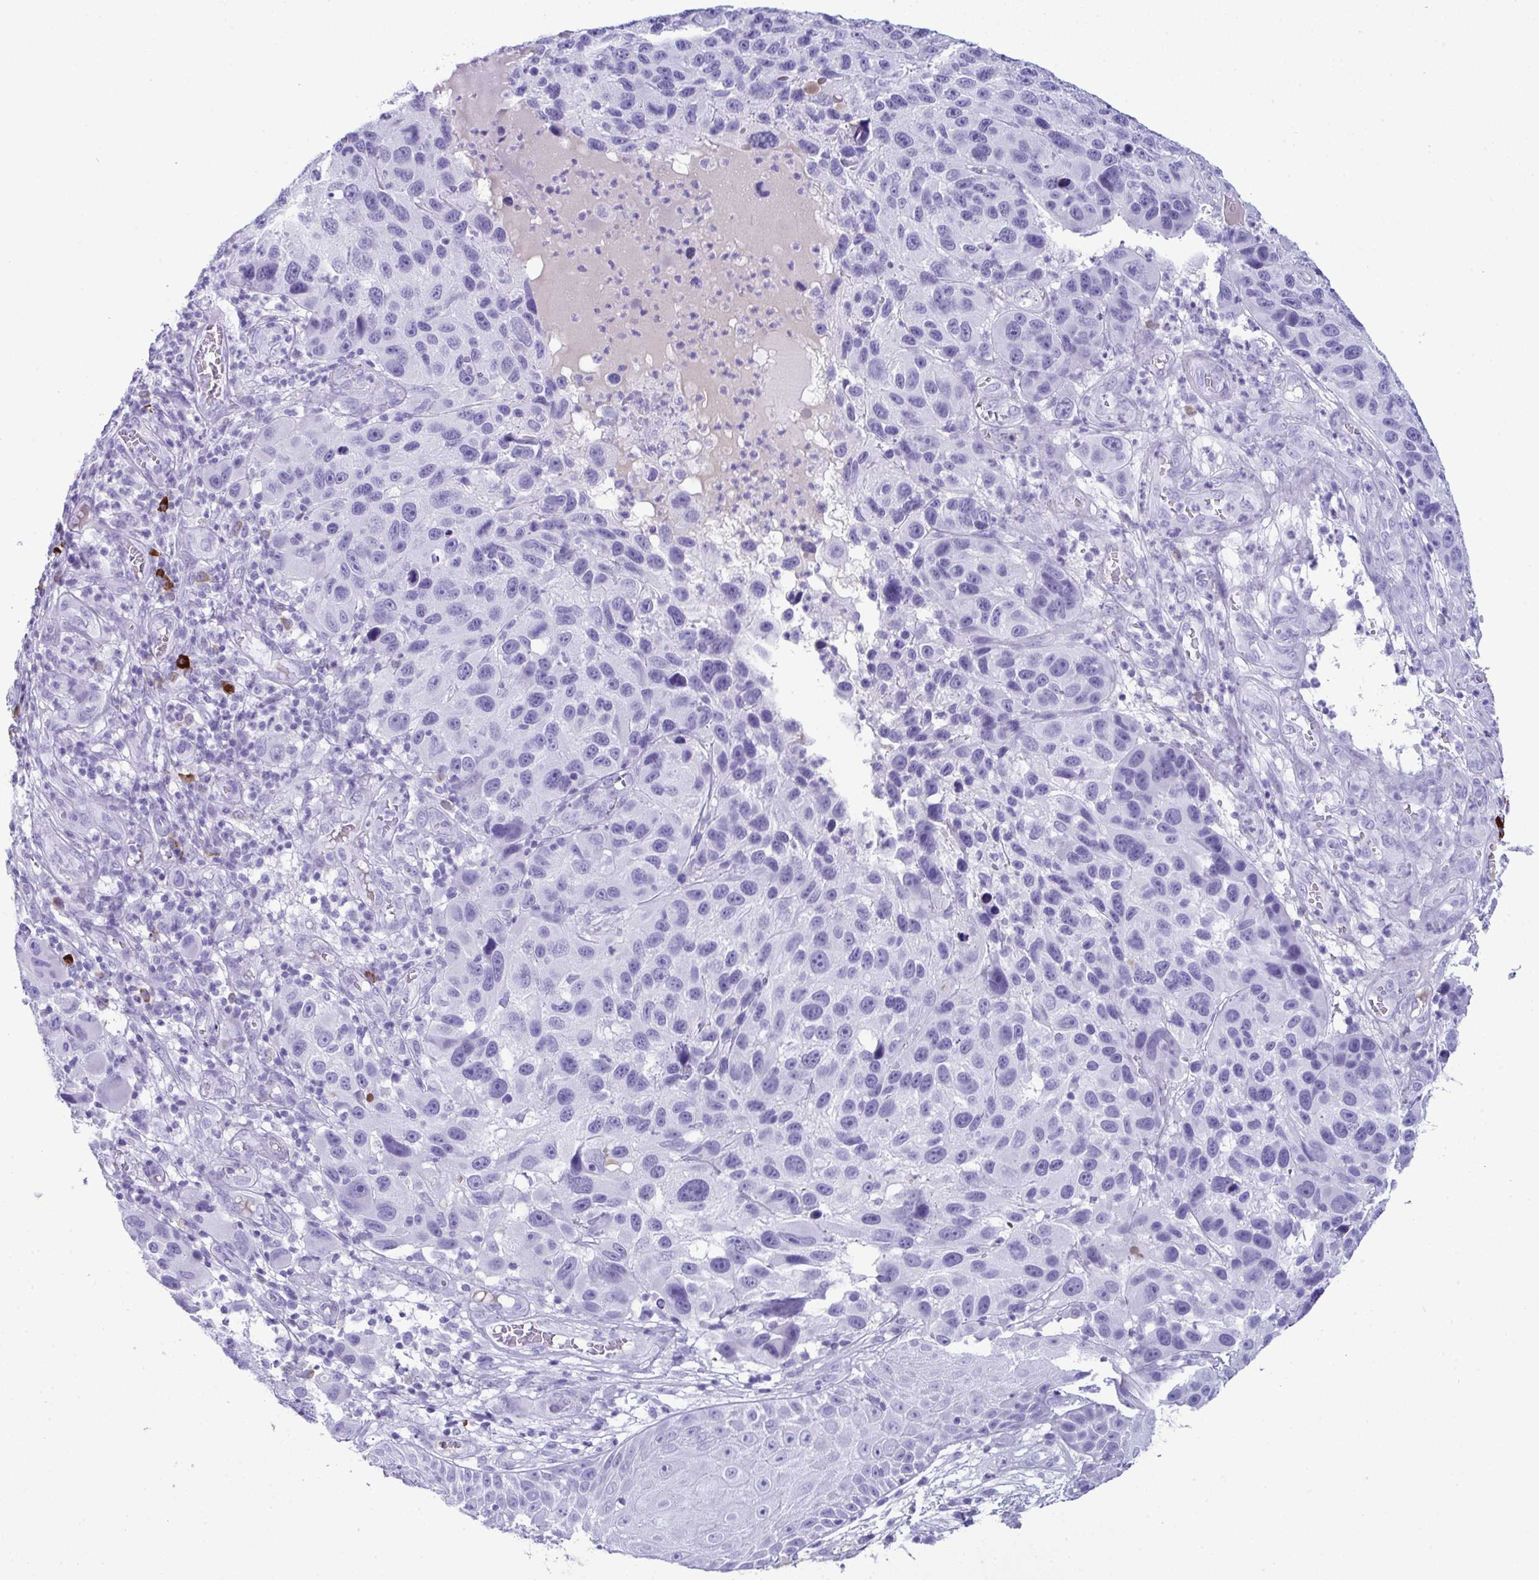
{"staining": {"intensity": "negative", "quantity": "none", "location": "none"}, "tissue": "melanoma", "cell_type": "Tumor cells", "image_type": "cancer", "snomed": [{"axis": "morphology", "description": "Malignant melanoma, NOS"}, {"axis": "topography", "description": "Skin"}], "caption": "DAB (3,3'-diaminobenzidine) immunohistochemical staining of melanoma demonstrates no significant staining in tumor cells.", "gene": "JCHAIN", "patient": {"sex": "male", "age": 53}}